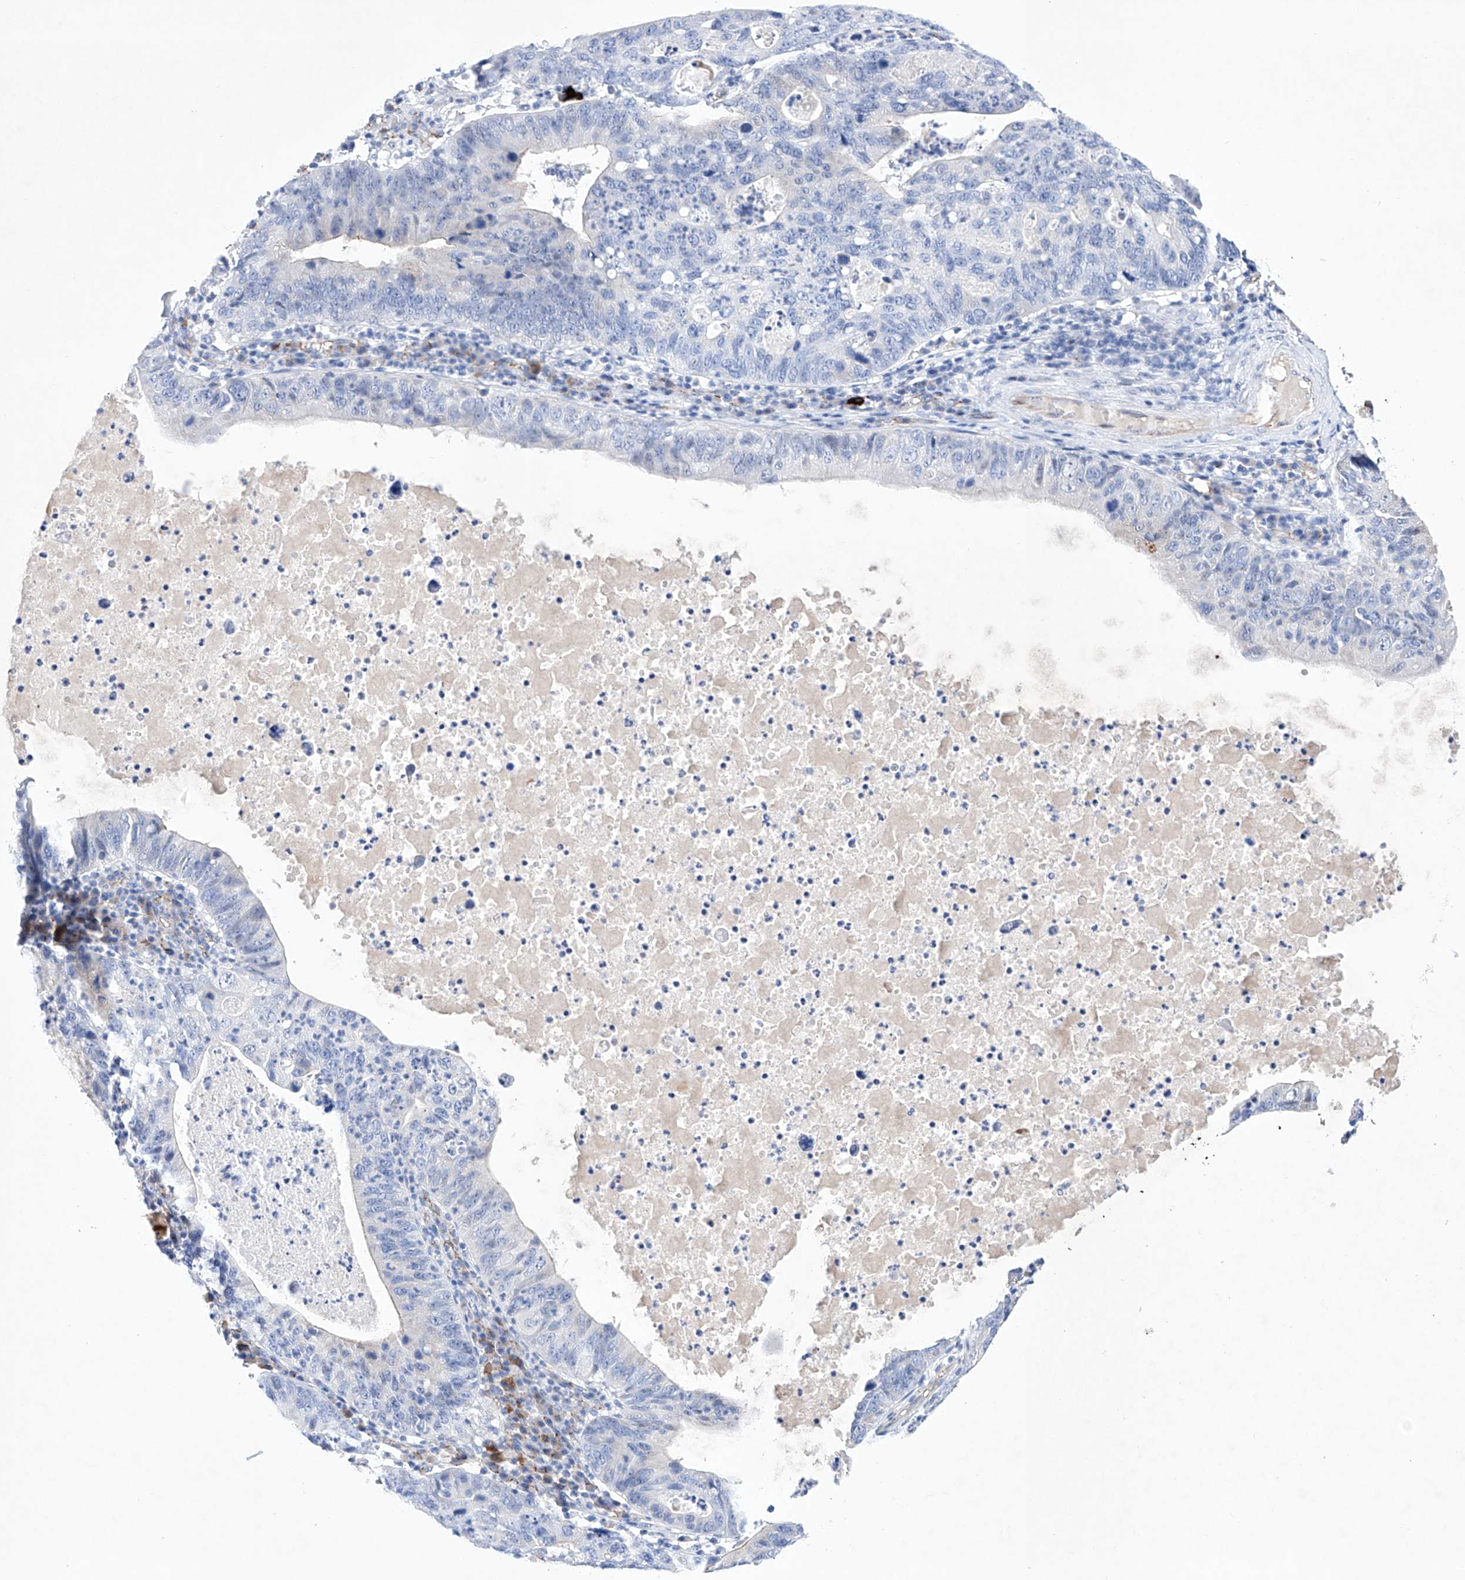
{"staining": {"intensity": "negative", "quantity": "none", "location": "none"}, "tissue": "stomach cancer", "cell_type": "Tumor cells", "image_type": "cancer", "snomed": [{"axis": "morphology", "description": "Adenocarcinoma, NOS"}, {"axis": "topography", "description": "Stomach"}], "caption": "This micrograph is of stomach adenocarcinoma stained with IHC to label a protein in brown with the nuclei are counter-stained blue. There is no positivity in tumor cells.", "gene": "ETV7", "patient": {"sex": "male", "age": 59}}